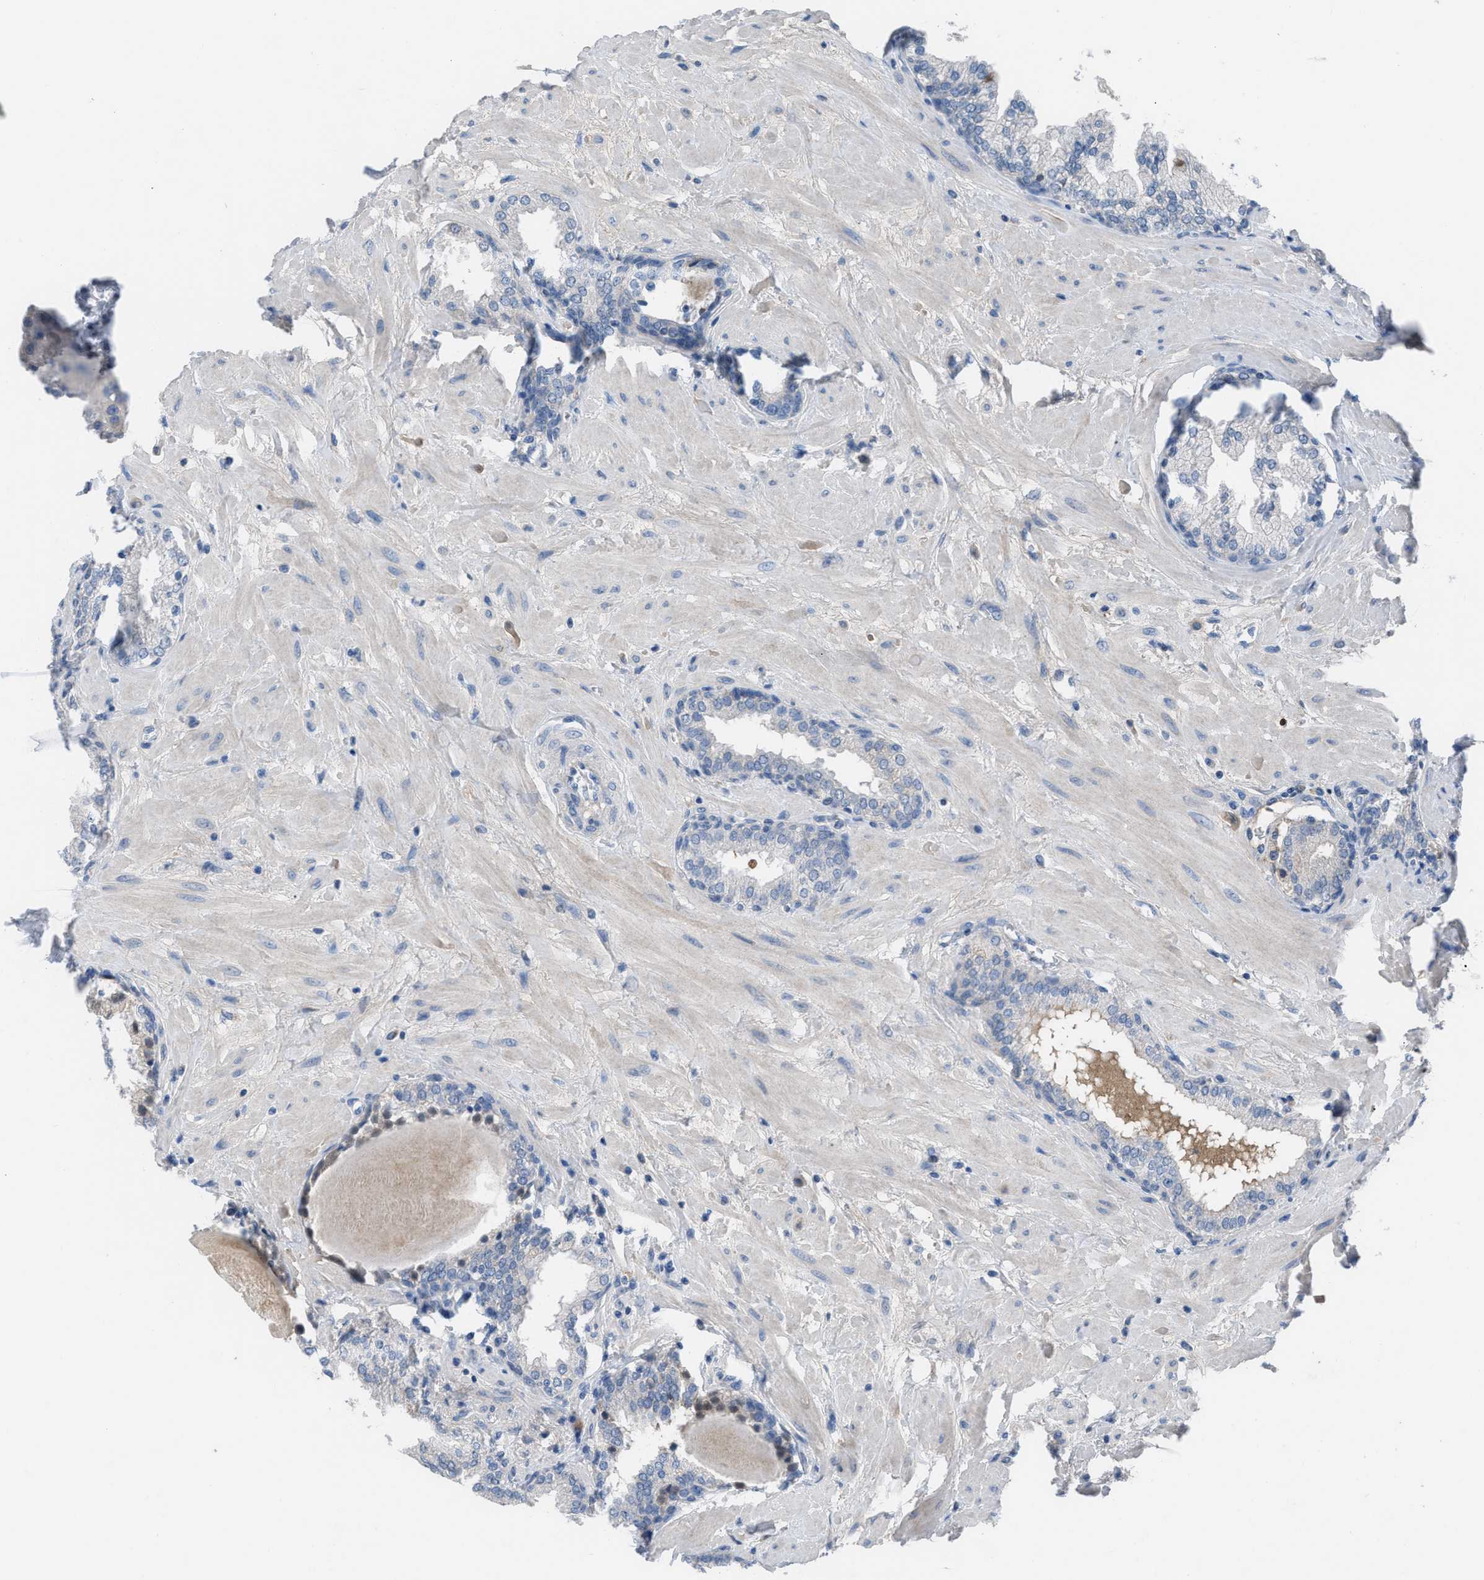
{"staining": {"intensity": "negative", "quantity": "none", "location": "none"}, "tissue": "prostate", "cell_type": "Glandular cells", "image_type": "normal", "snomed": [{"axis": "morphology", "description": "Normal tissue, NOS"}, {"axis": "topography", "description": "Prostate"}], "caption": "The photomicrograph exhibits no staining of glandular cells in normal prostate. The staining is performed using DAB brown chromogen with nuclei counter-stained in using hematoxylin.", "gene": "HPX", "patient": {"sex": "male", "age": 51}}